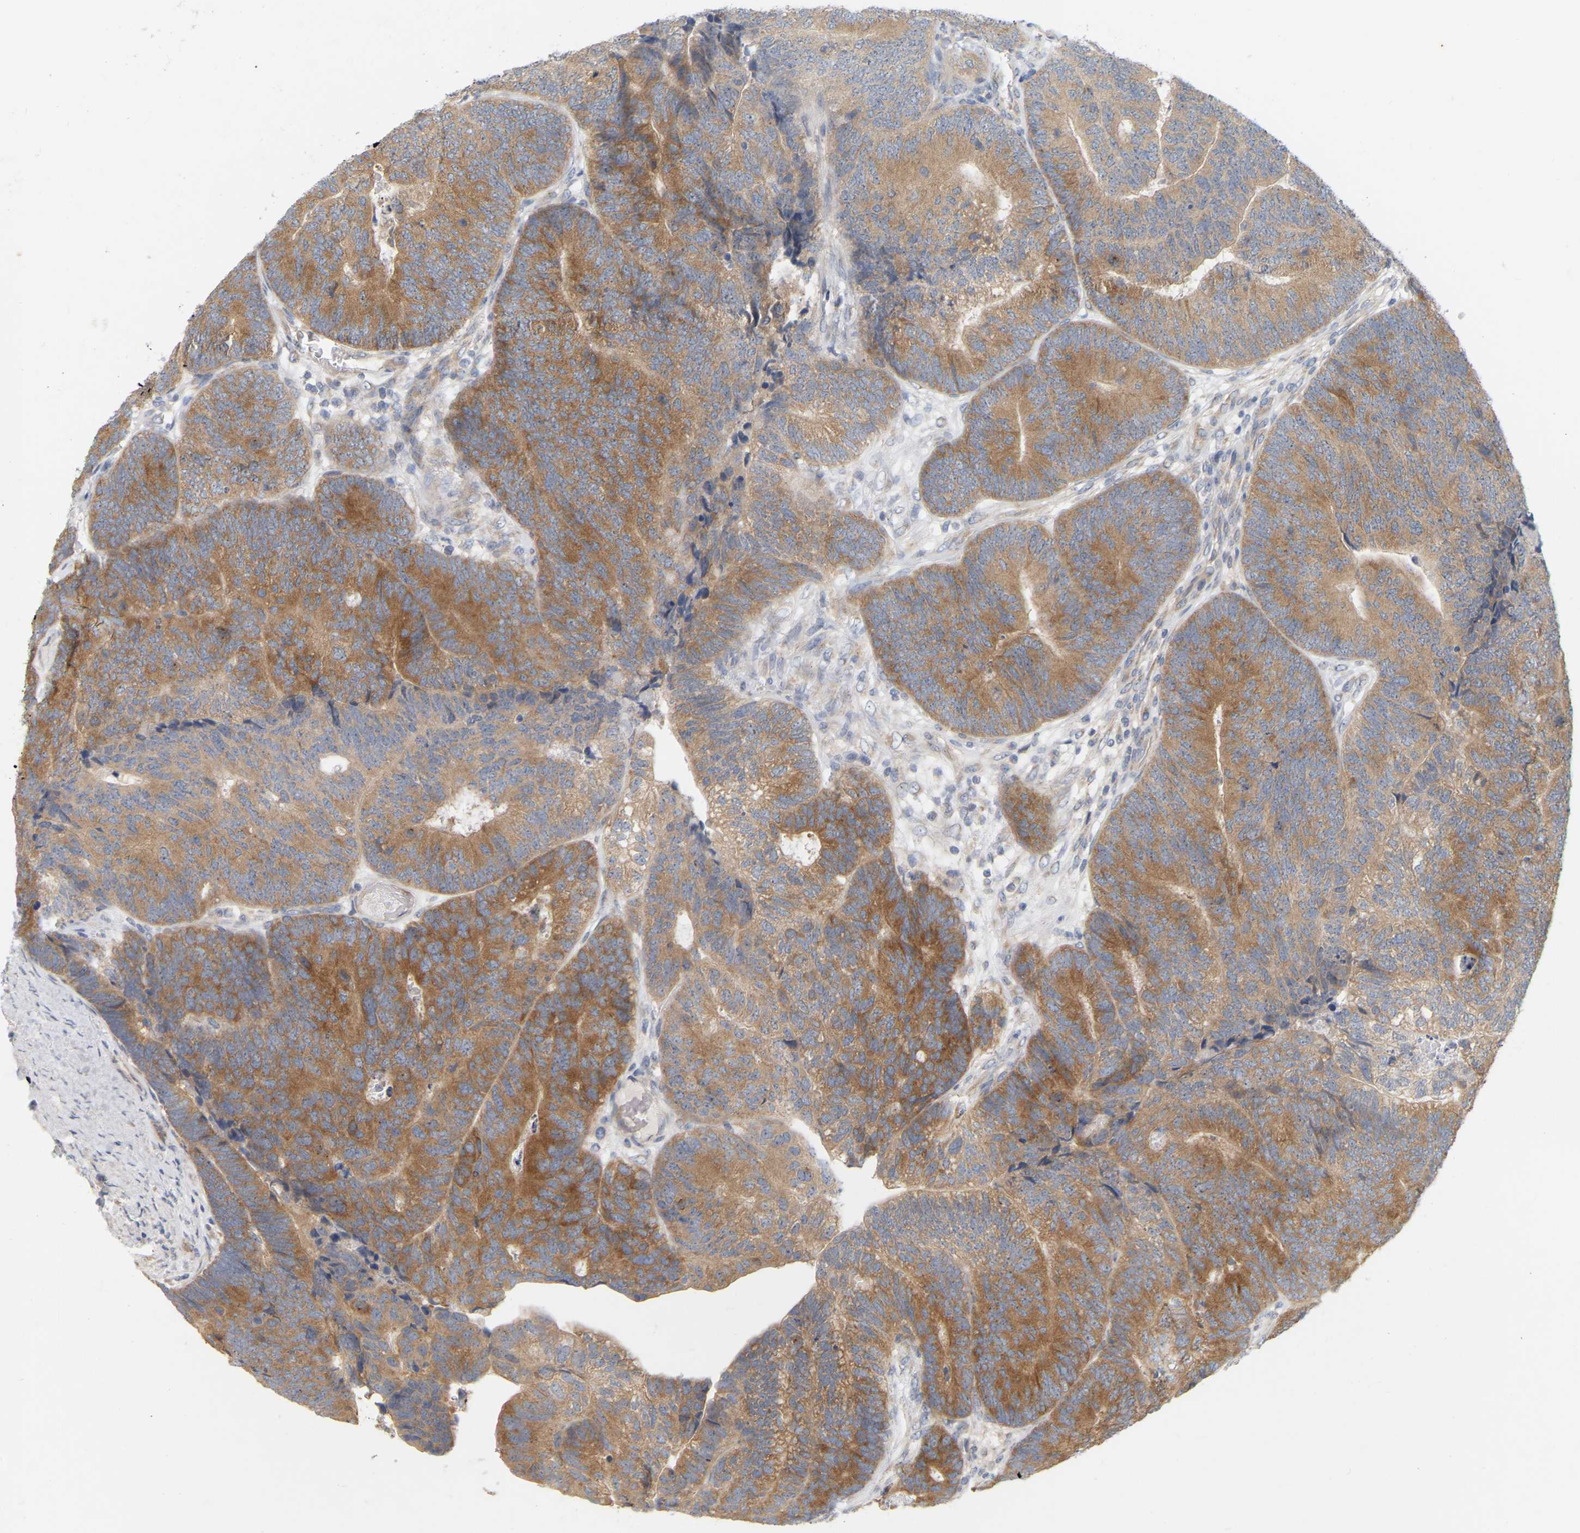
{"staining": {"intensity": "strong", "quantity": ">75%", "location": "cytoplasmic/membranous,nuclear"}, "tissue": "colorectal cancer", "cell_type": "Tumor cells", "image_type": "cancer", "snomed": [{"axis": "morphology", "description": "Normal tissue, NOS"}, {"axis": "morphology", "description": "Adenocarcinoma, NOS"}, {"axis": "topography", "description": "Rectum"}], "caption": "A photomicrograph of human colorectal cancer stained for a protein reveals strong cytoplasmic/membranous and nuclear brown staining in tumor cells. Nuclei are stained in blue.", "gene": "MINDY4", "patient": {"sex": "female", "age": 66}}